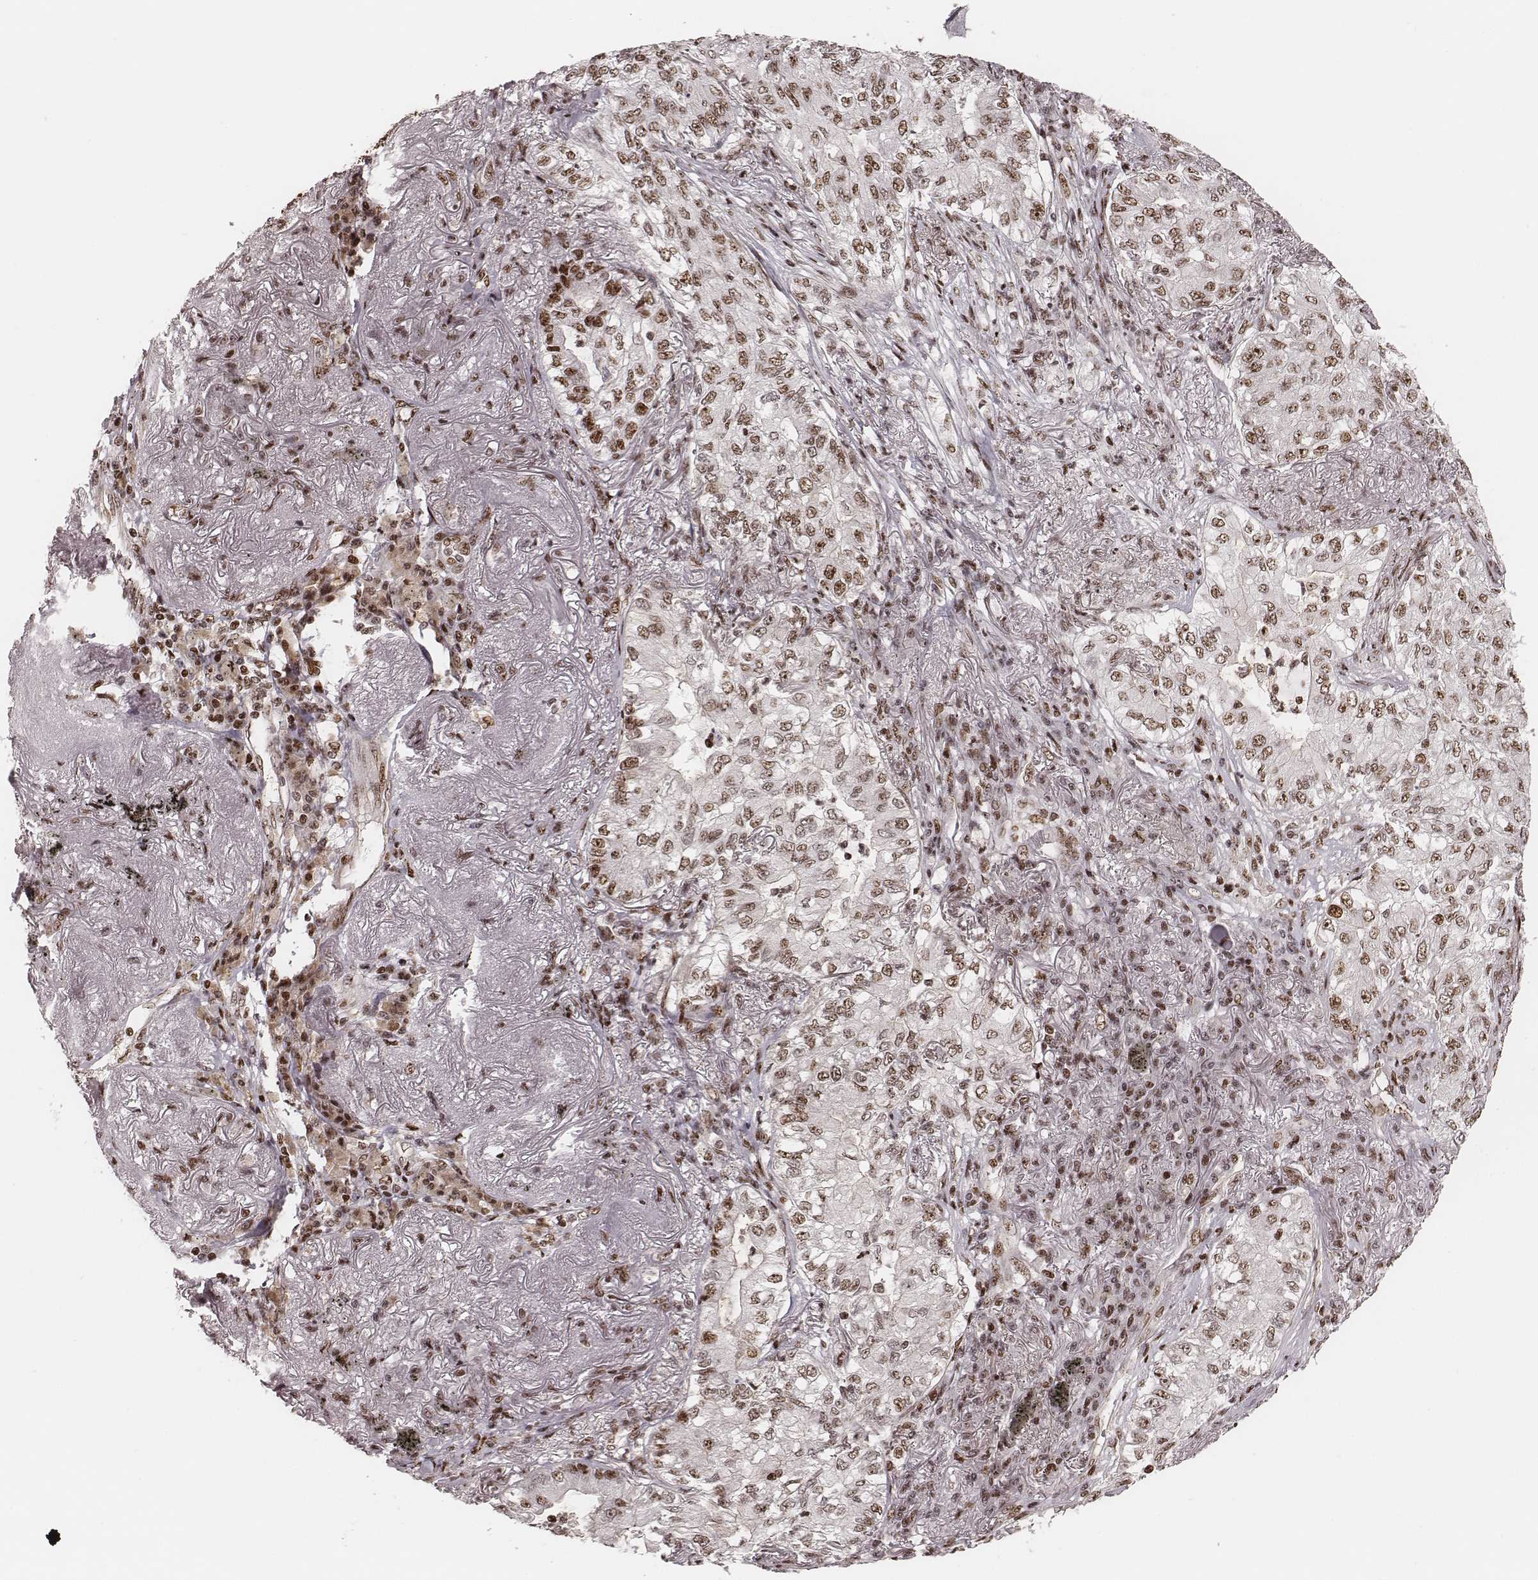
{"staining": {"intensity": "moderate", "quantity": ">75%", "location": "nuclear"}, "tissue": "lung cancer", "cell_type": "Tumor cells", "image_type": "cancer", "snomed": [{"axis": "morphology", "description": "Adenocarcinoma, NOS"}, {"axis": "topography", "description": "Lung"}], "caption": "Immunohistochemistry staining of lung adenocarcinoma, which reveals medium levels of moderate nuclear expression in about >75% of tumor cells indicating moderate nuclear protein expression. The staining was performed using DAB (brown) for protein detection and nuclei were counterstained in hematoxylin (blue).", "gene": "VRK3", "patient": {"sex": "female", "age": 73}}